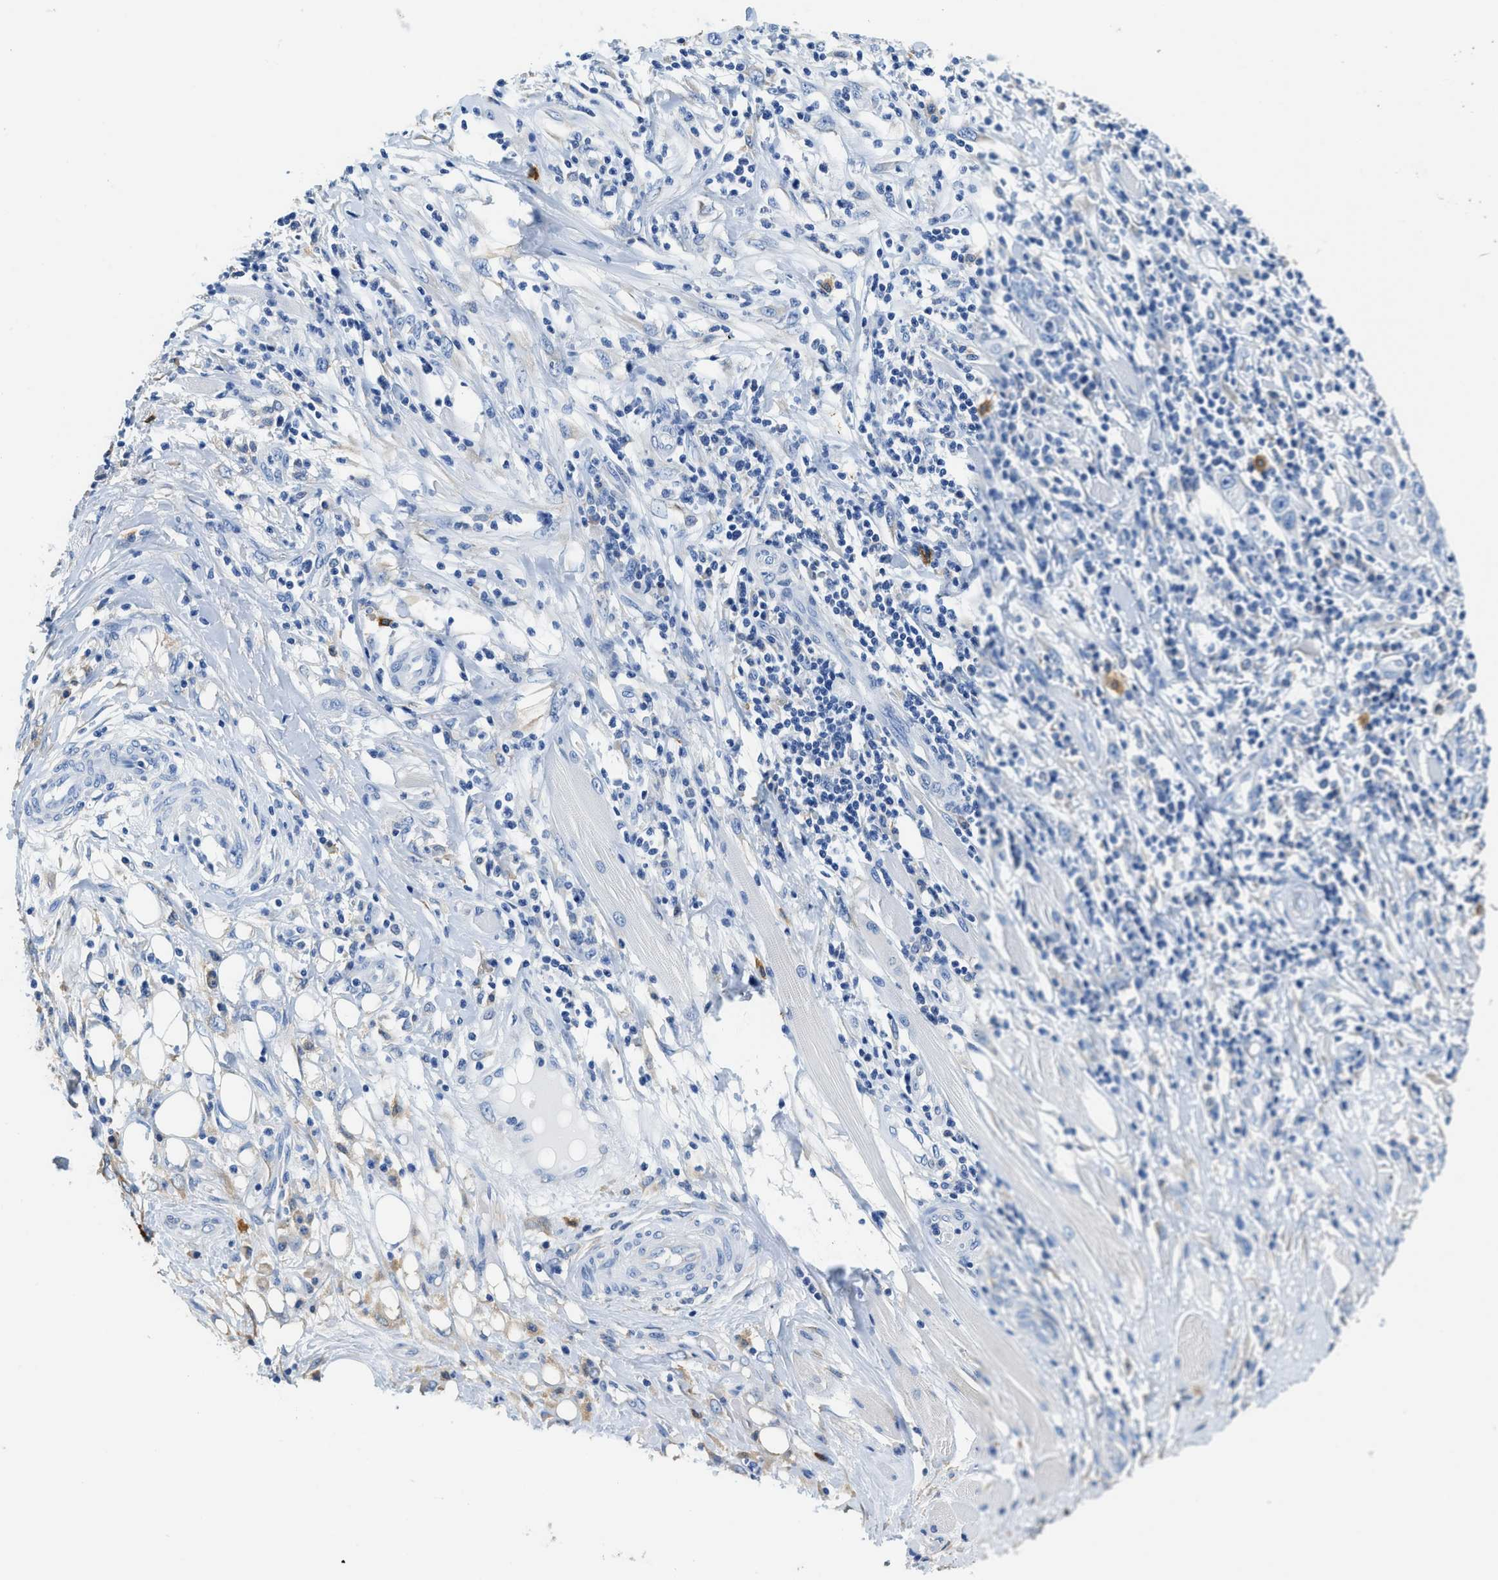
{"staining": {"intensity": "negative", "quantity": "none", "location": "none"}, "tissue": "skin cancer", "cell_type": "Tumor cells", "image_type": "cancer", "snomed": [{"axis": "morphology", "description": "Squamous cell carcinoma, NOS"}, {"axis": "topography", "description": "Skin"}], "caption": "High power microscopy image of an IHC micrograph of skin squamous cell carcinoma, revealing no significant positivity in tumor cells.", "gene": "ZDHHC13", "patient": {"sex": "female", "age": 88}}